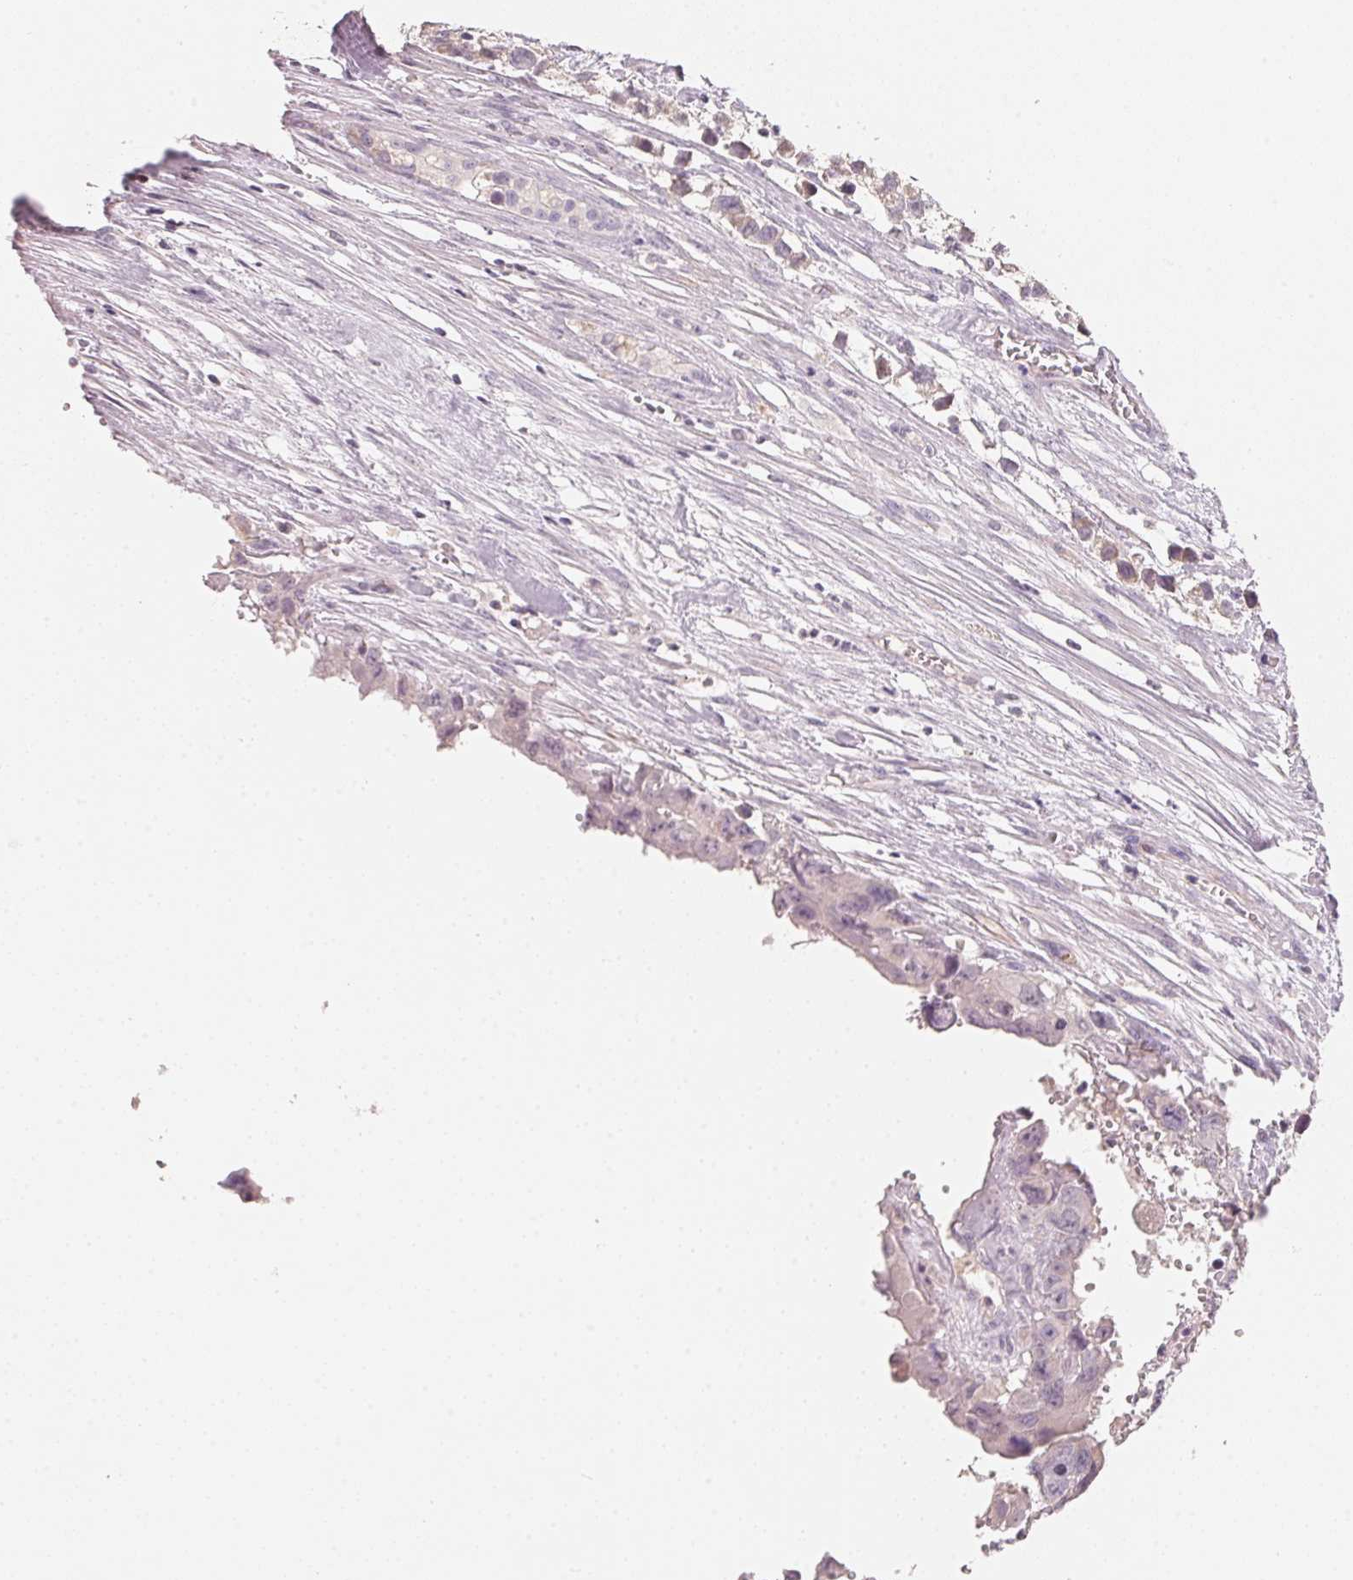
{"staining": {"intensity": "negative", "quantity": "none", "location": "none"}, "tissue": "testis cancer", "cell_type": "Tumor cells", "image_type": "cancer", "snomed": [{"axis": "morphology", "description": "Seminoma, NOS"}, {"axis": "topography", "description": "Testis"}], "caption": "Immunohistochemistry histopathology image of human testis cancer (seminoma) stained for a protein (brown), which exhibits no positivity in tumor cells.", "gene": "TP53AIP1", "patient": {"sex": "male", "age": 26}}